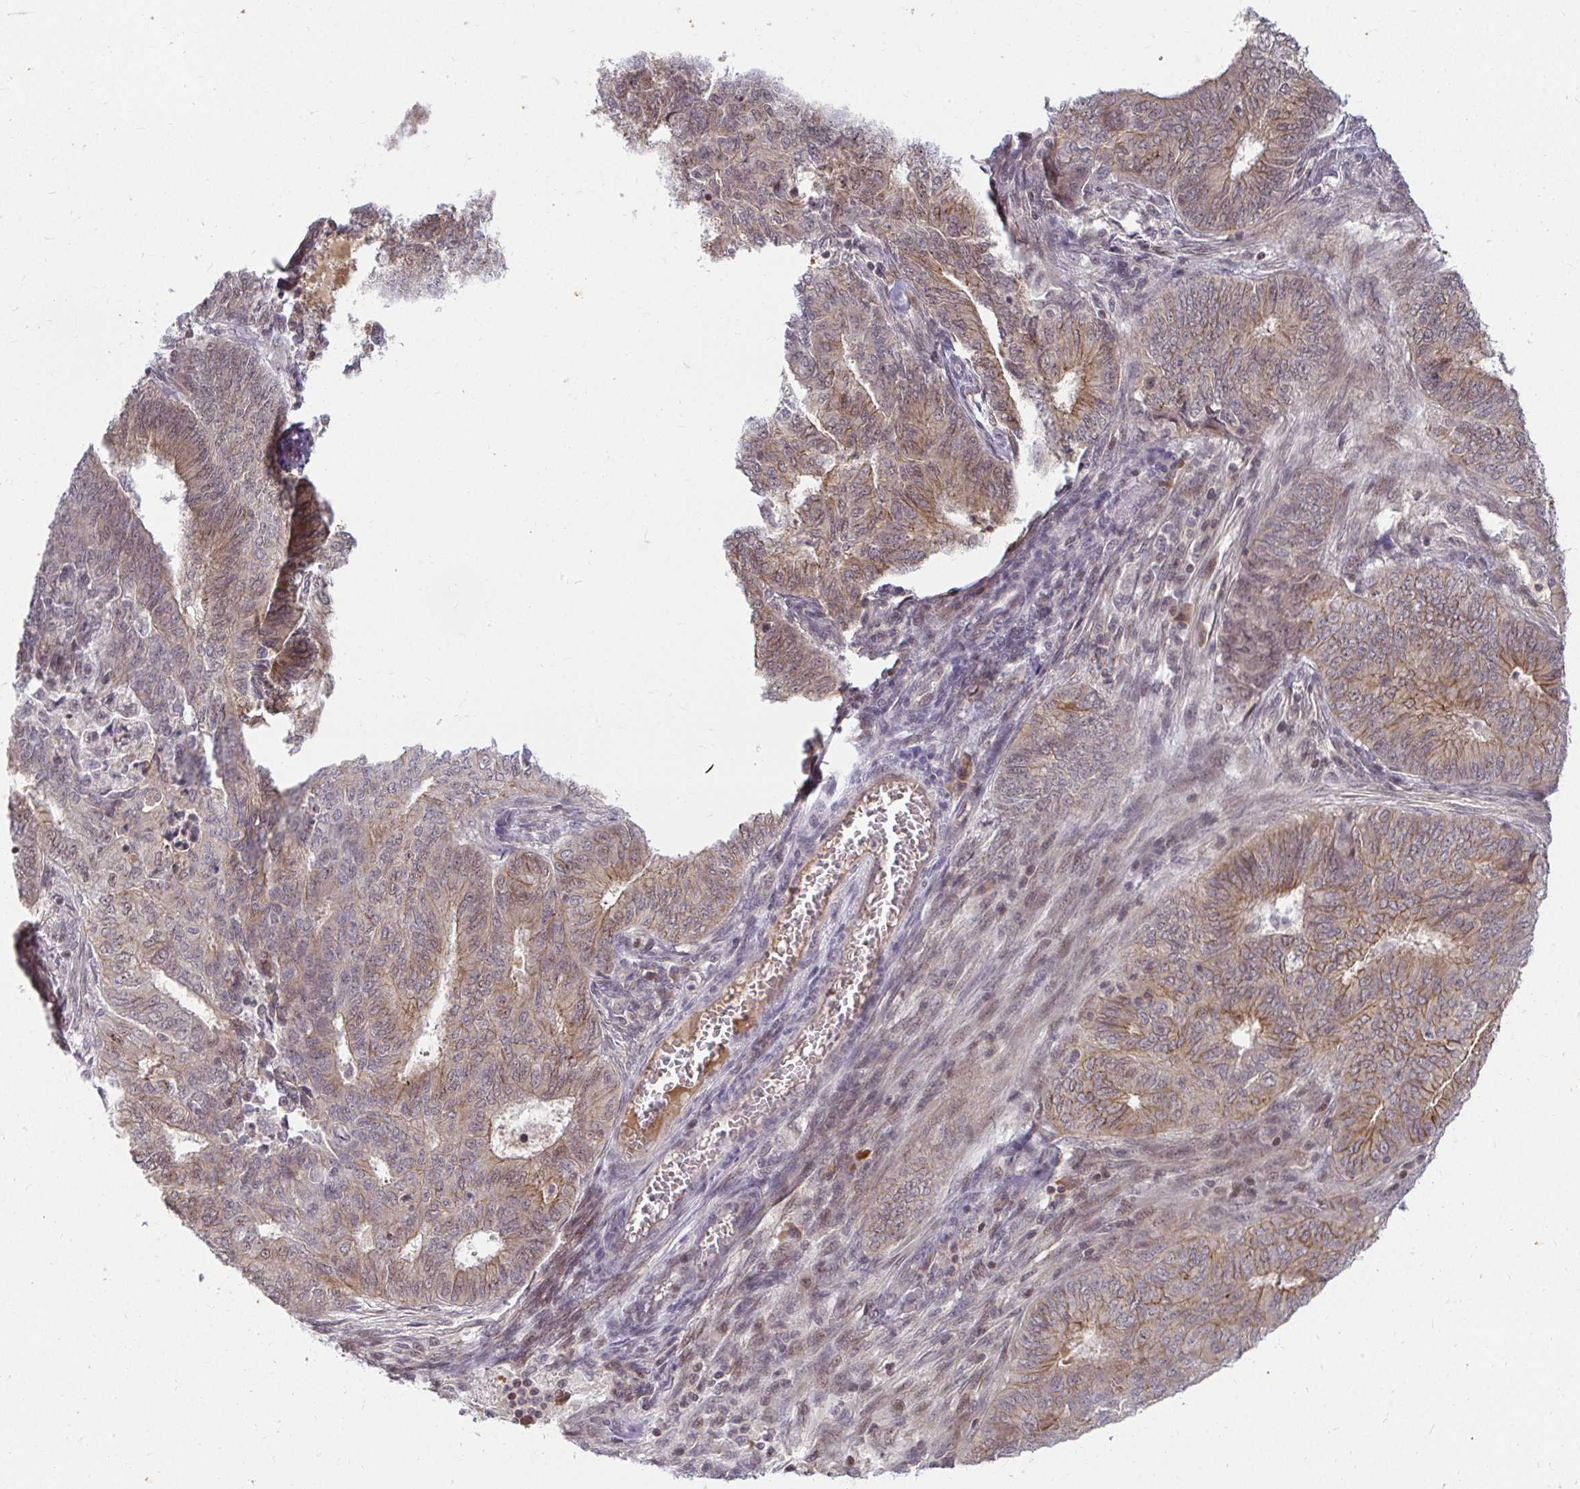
{"staining": {"intensity": "weak", "quantity": "25%-75%", "location": "cytoplasmic/membranous"}, "tissue": "endometrial cancer", "cell_type": "Tumor cells", "image_type": "cancer", "snomed": [{"axis": "morphology", "description": "Adenocarcinoma, NOS"}, {"axis": "topography", "description": "Endometrium"}], "caption": "Endometrial cancer (adenocarcinoma) stained with a protein marker exhibits weak staining in tumor cells.", "gene": "ANK3", "patient": {"sex": "female", "age": 62}}